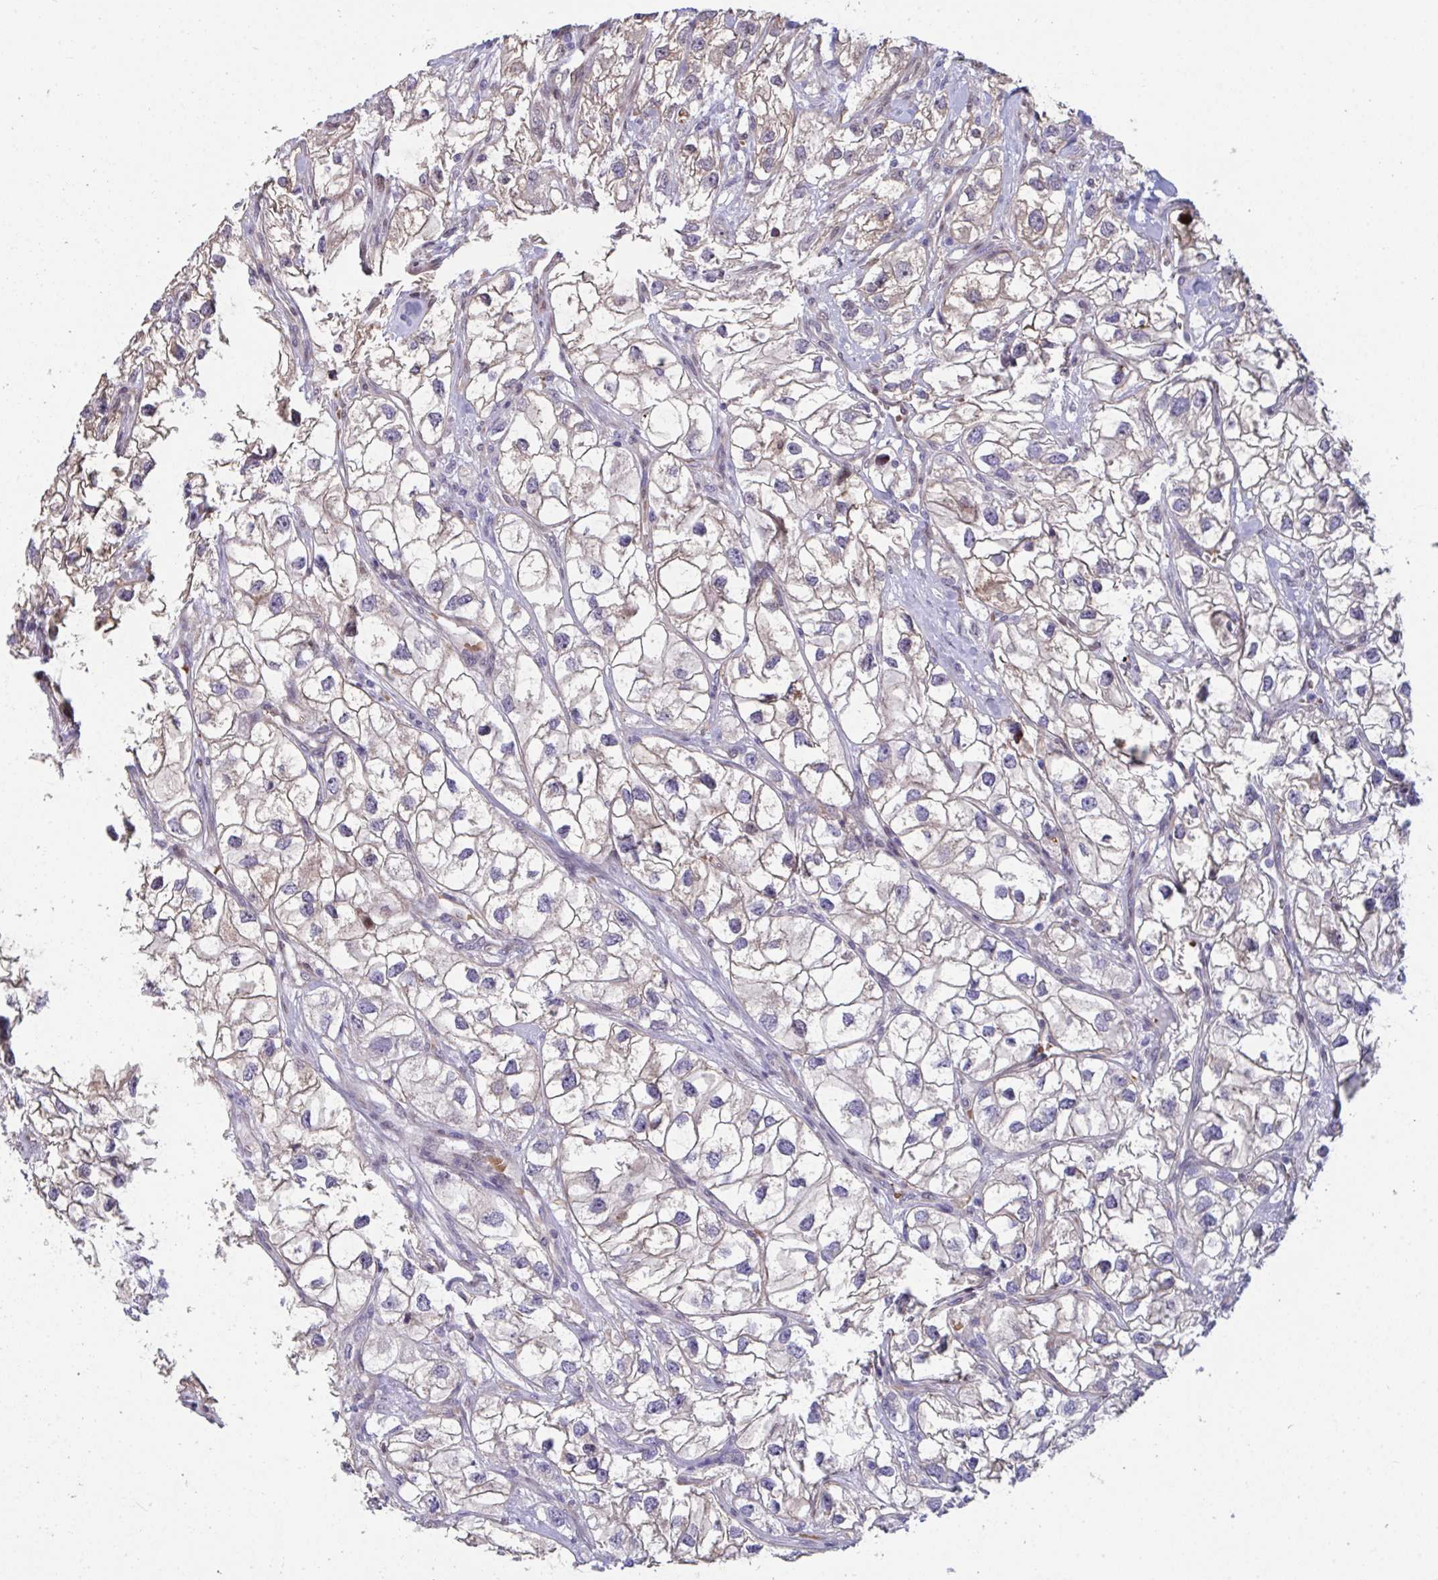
{"staining": {"intensity": "weak", "quantity": "25%-75%", "location": "cytoplasmic/membranous"}, "tissue": "renal cancer", "cell_type": "Tumor cells", "image_type": "cancer", "snomed": [{"axis": "morphology", "description": "Adenocarcinoma, NOS"}, {"axis": "topography", "description": "Kidney"}], "caption": "About 25%-75% of tumor cells in adenocarcinoma (renal) display weak cytoplasmic/membranous protein staining as visualized by brown immunohistochemical staining.", "gene": "PELI2", "patient": {"sex": "male", "age": 59}}